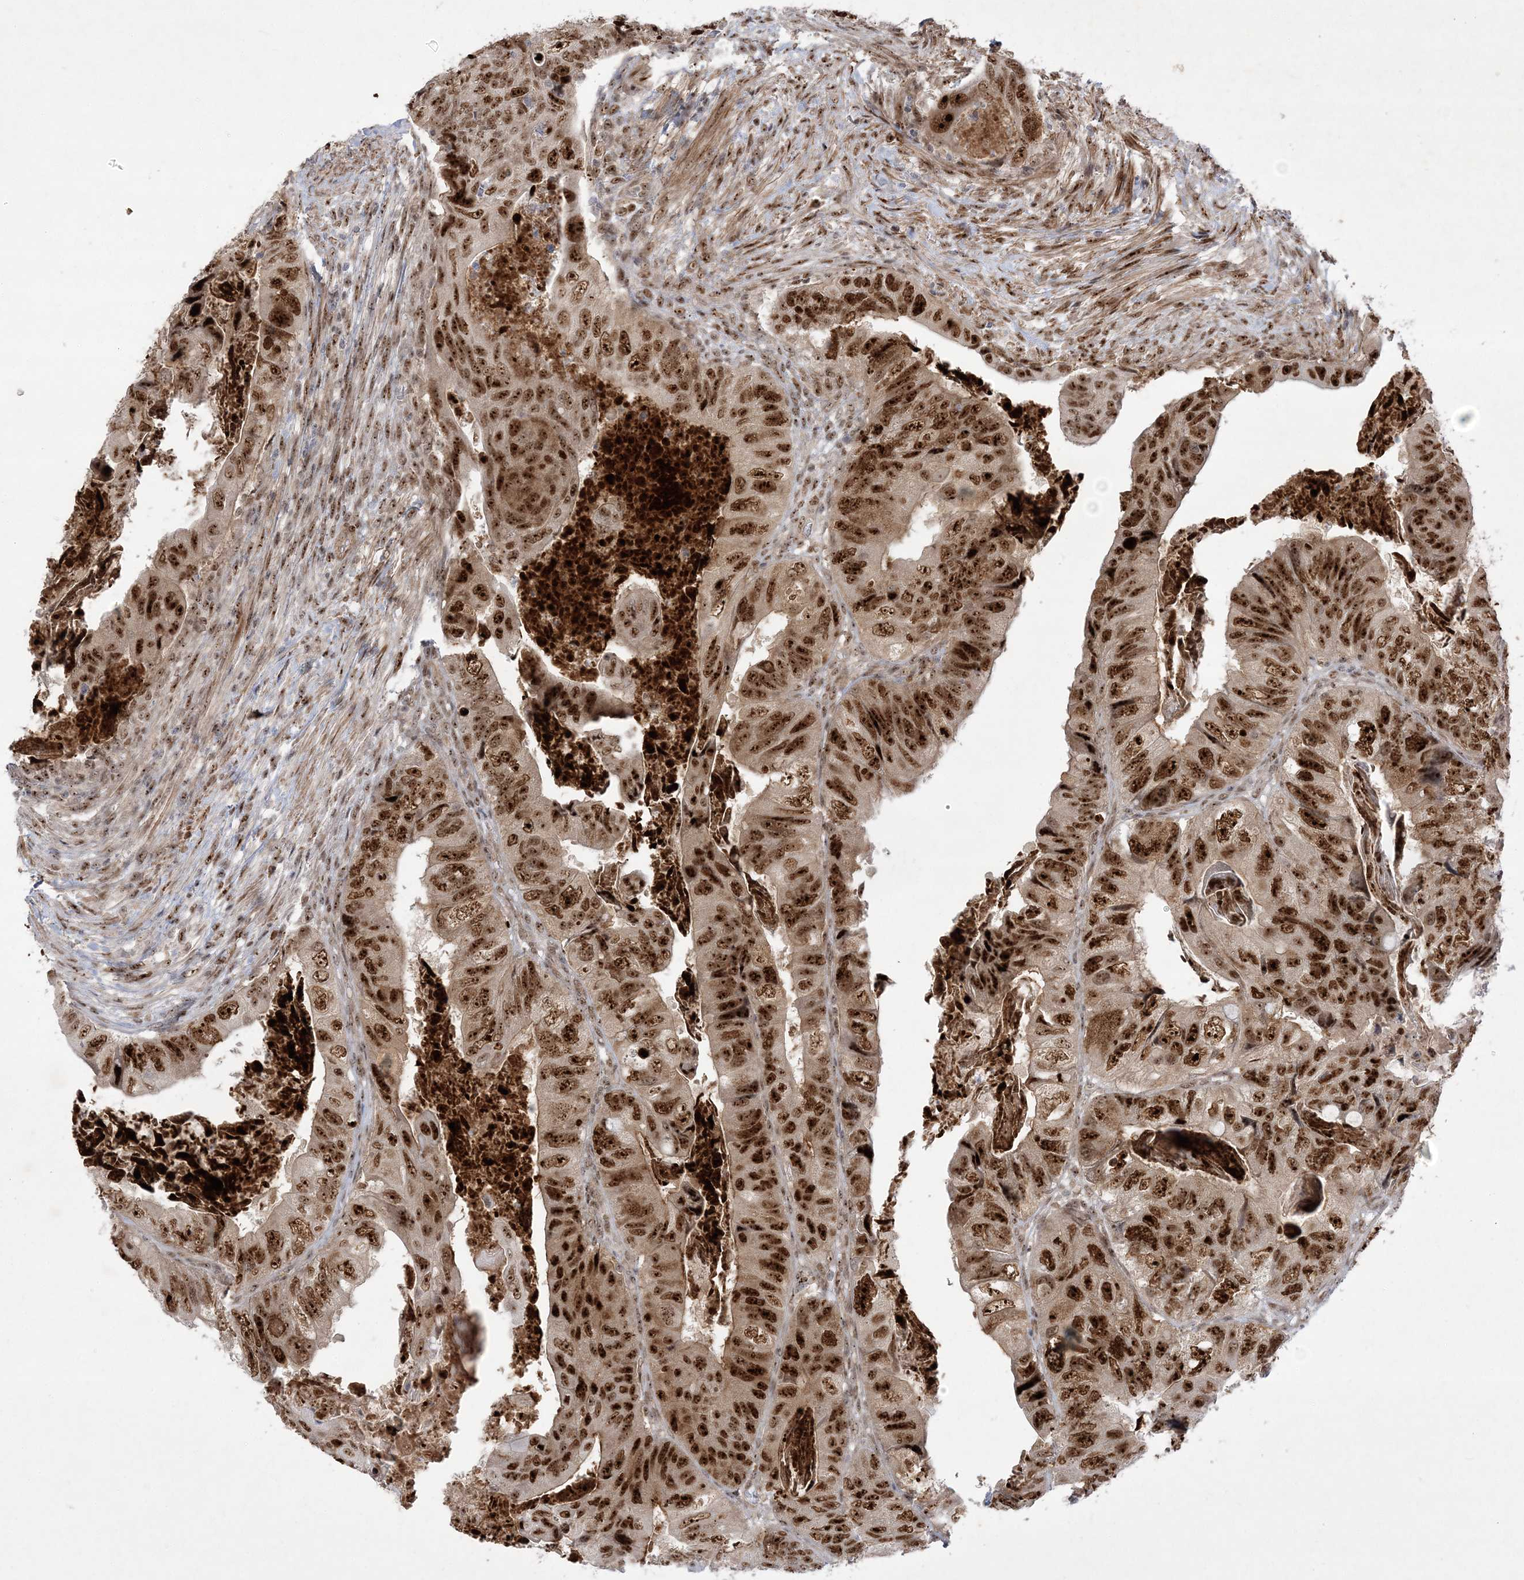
{"staining": {"intensity": "strong", "quantity": ">75%", "location": "nuclear"}, "tissue": "colorectal cancer", "cell_type": "Tumor cells", "image_type": "cancer", "snomed": [{"axis": "morphology", "description": "Adenocarcinoma, NOS"}, {"axis": "topography", "description": "Rectum"}], "caption": "Colorectal cancer was stained to show a protein in brown. There is high levels of strong nuclear positivity in approximately >75% of tumor cells.", "gene": "NPM3", "patient": {"sex": "male", "age": 63}}